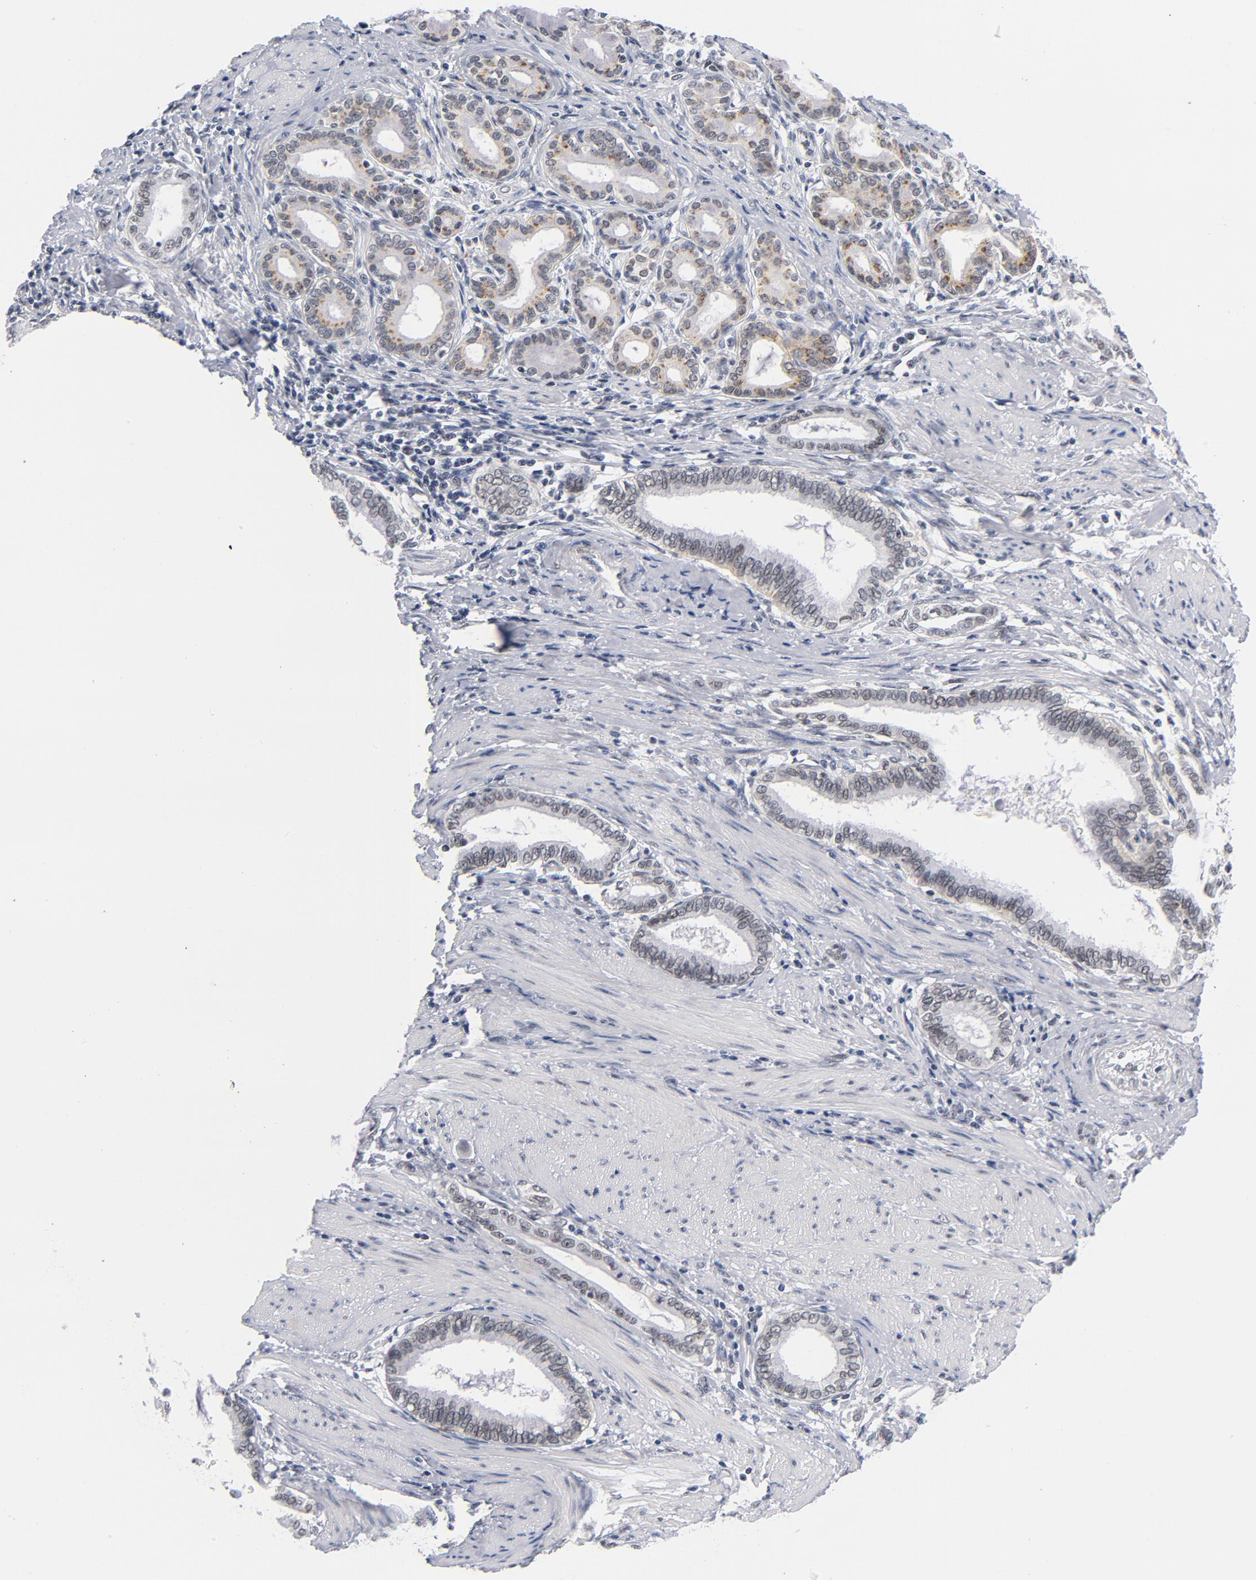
{"staining": {"intensity": "moderate", "quantity": "25%-75%", "location": "cytoplasmic/membranous"}, "tissue": "pancreatic cancer", "cell_type": "Tumor cells", "image_type": "cancer", "snomed": [{"axis": "morphology", "description": "Adenocarcinoma, NOS"}, {"axis": "topography", "description": "Pancreas"}], "caption": "High-power microscopy captured an immunohistochemistry (IHC) image of pancreatic cancer (adenocarcinoma), revealing moderate cytoplasmic/membranous positivity in approximately 25%-75% of tumor cells. Nuclei are stained in blue.", "gene": "BAP1", "patient": {"sex": "female", "age": 64}}